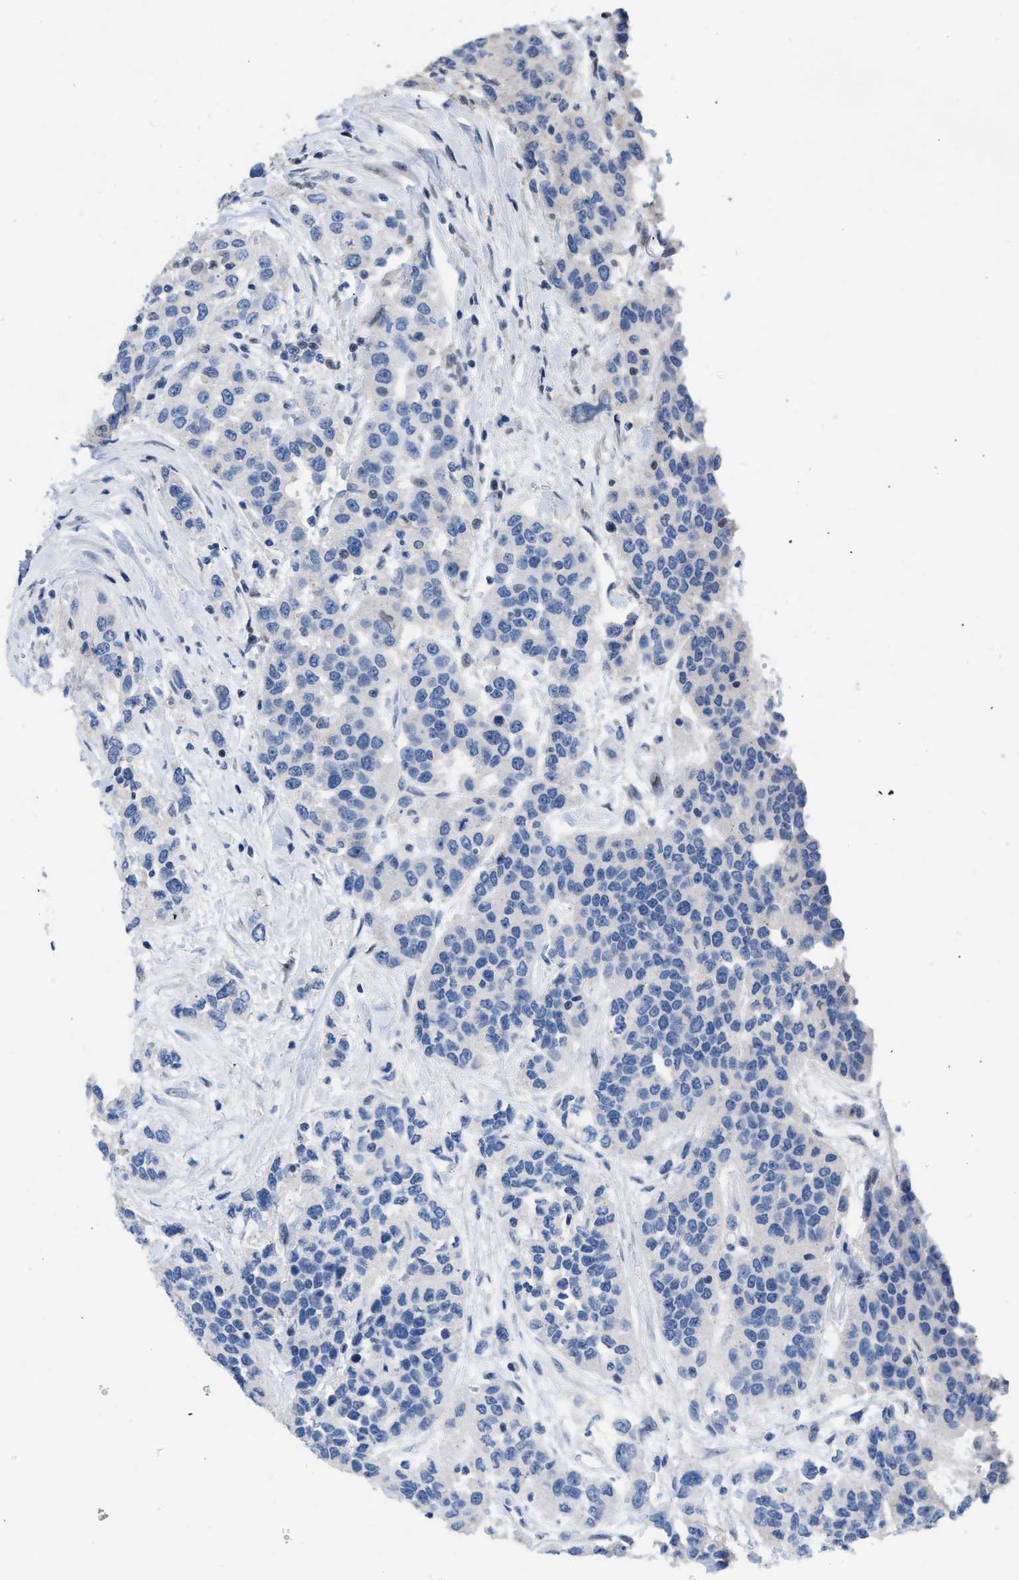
{"staining": {"intensity": "negative", "quantity": "none", "location": "none"}, "tissue": "urothelial cancer", "cell_type": "Tumor cells", "image_type": "cancer", "snomed": [{"axis": "morphology", "description": "Urothelial carcinoma, High grade"}, {"axis": "topography", "description": "Urinary bladder"}], "caption": "High magnification brightfield microscopy of urothelial carcinoma (high-grade) stained with DAB (3,3'-diaminobenzidine) (brown) and counterstained with hematoxylin (blue): tumor cells show no significant staining.", "gene": "BOLL", "patient": {"sex": "female", "age": 80}}